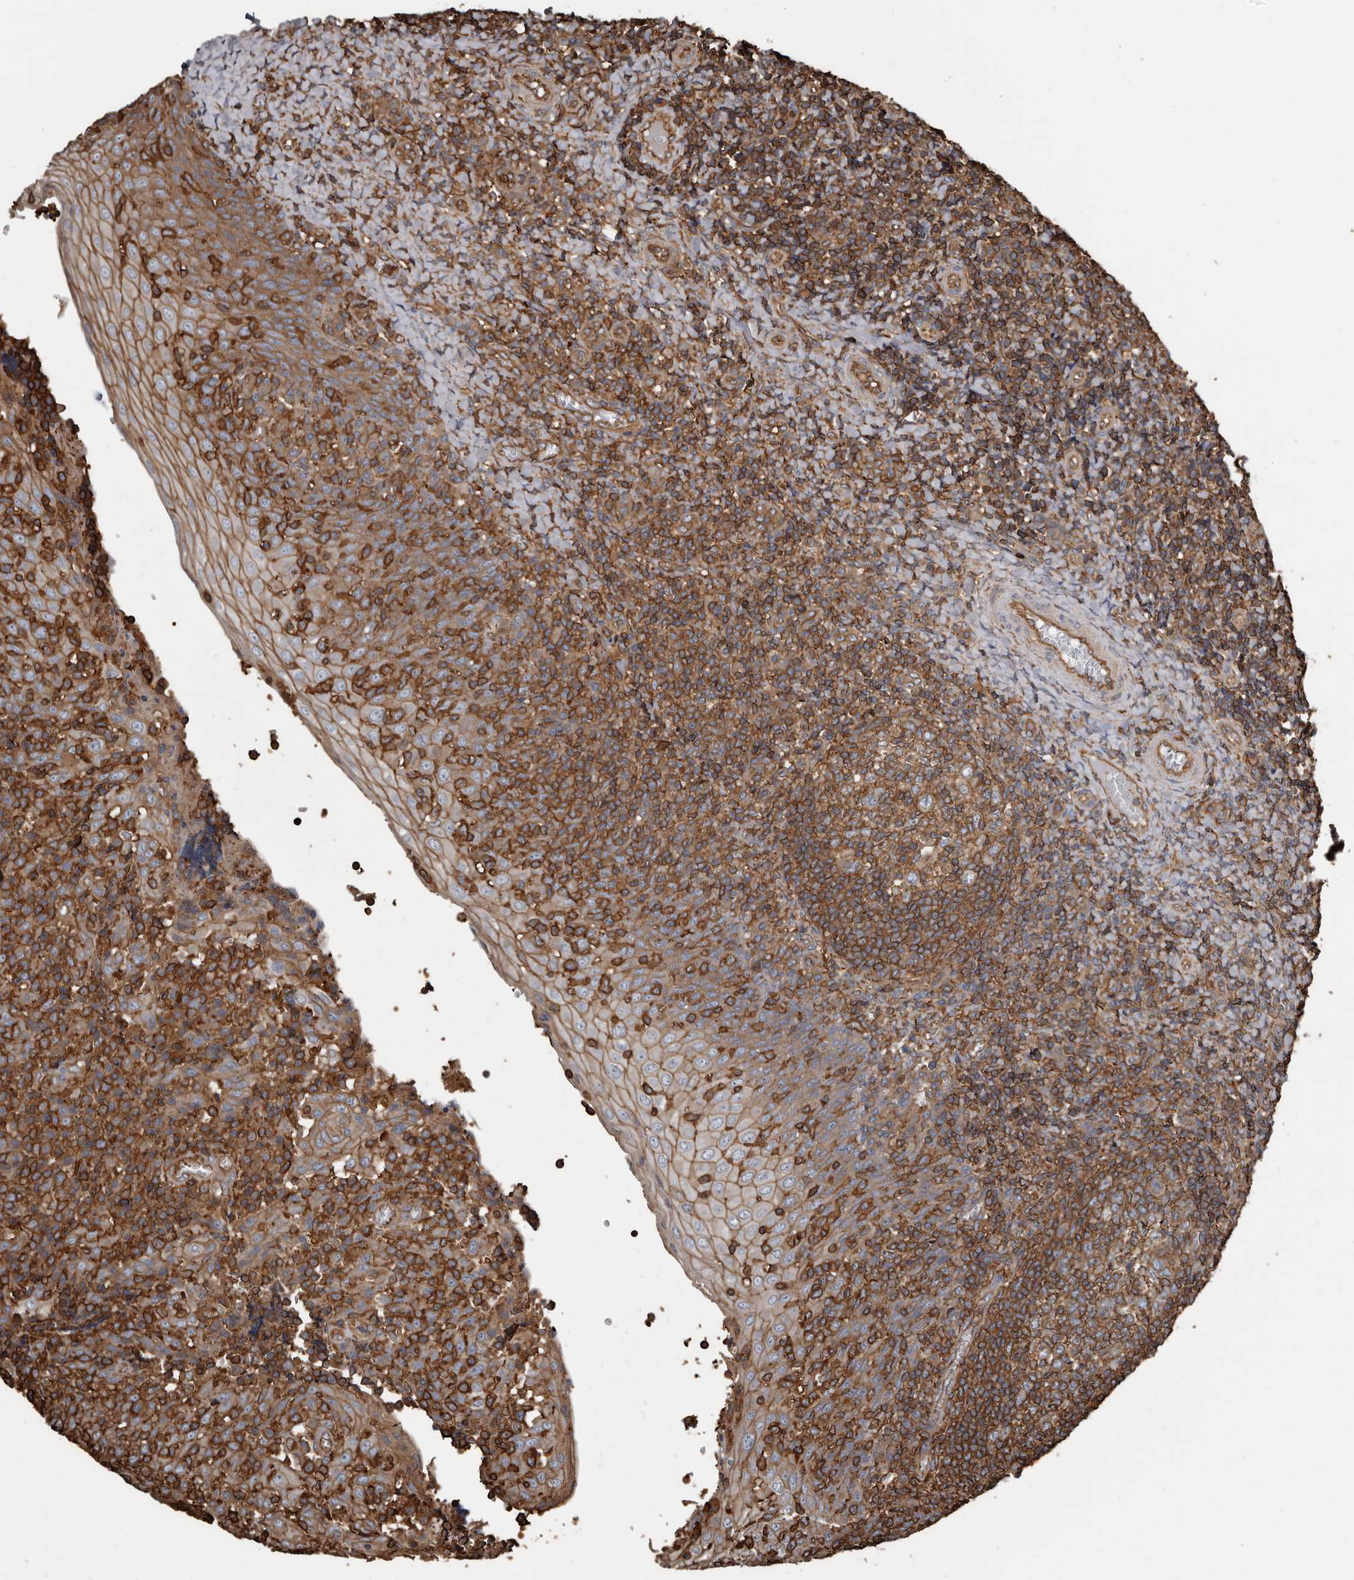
{"staining": {"intensity": "strong", "quantity": ">75%", "location": "cytoplasmic/membranous"}, "tissue": "tonsil", "cell_type": "Germinal center cells", "image_type": "normal", "snomed": [{"axis": "morphology", "description": "Normal tissue, NOS"}, {"axis": "topography", "description": "Tonsil"}], "caption": "Immunohistochemistry (DAB) staining of benign human tonsil shows strong cytoplasmic/membranous protein staining in approximately >75% of germinal center cells.", "gene": "DENND6B", "patient": {"sex": "female", "age": 19}}